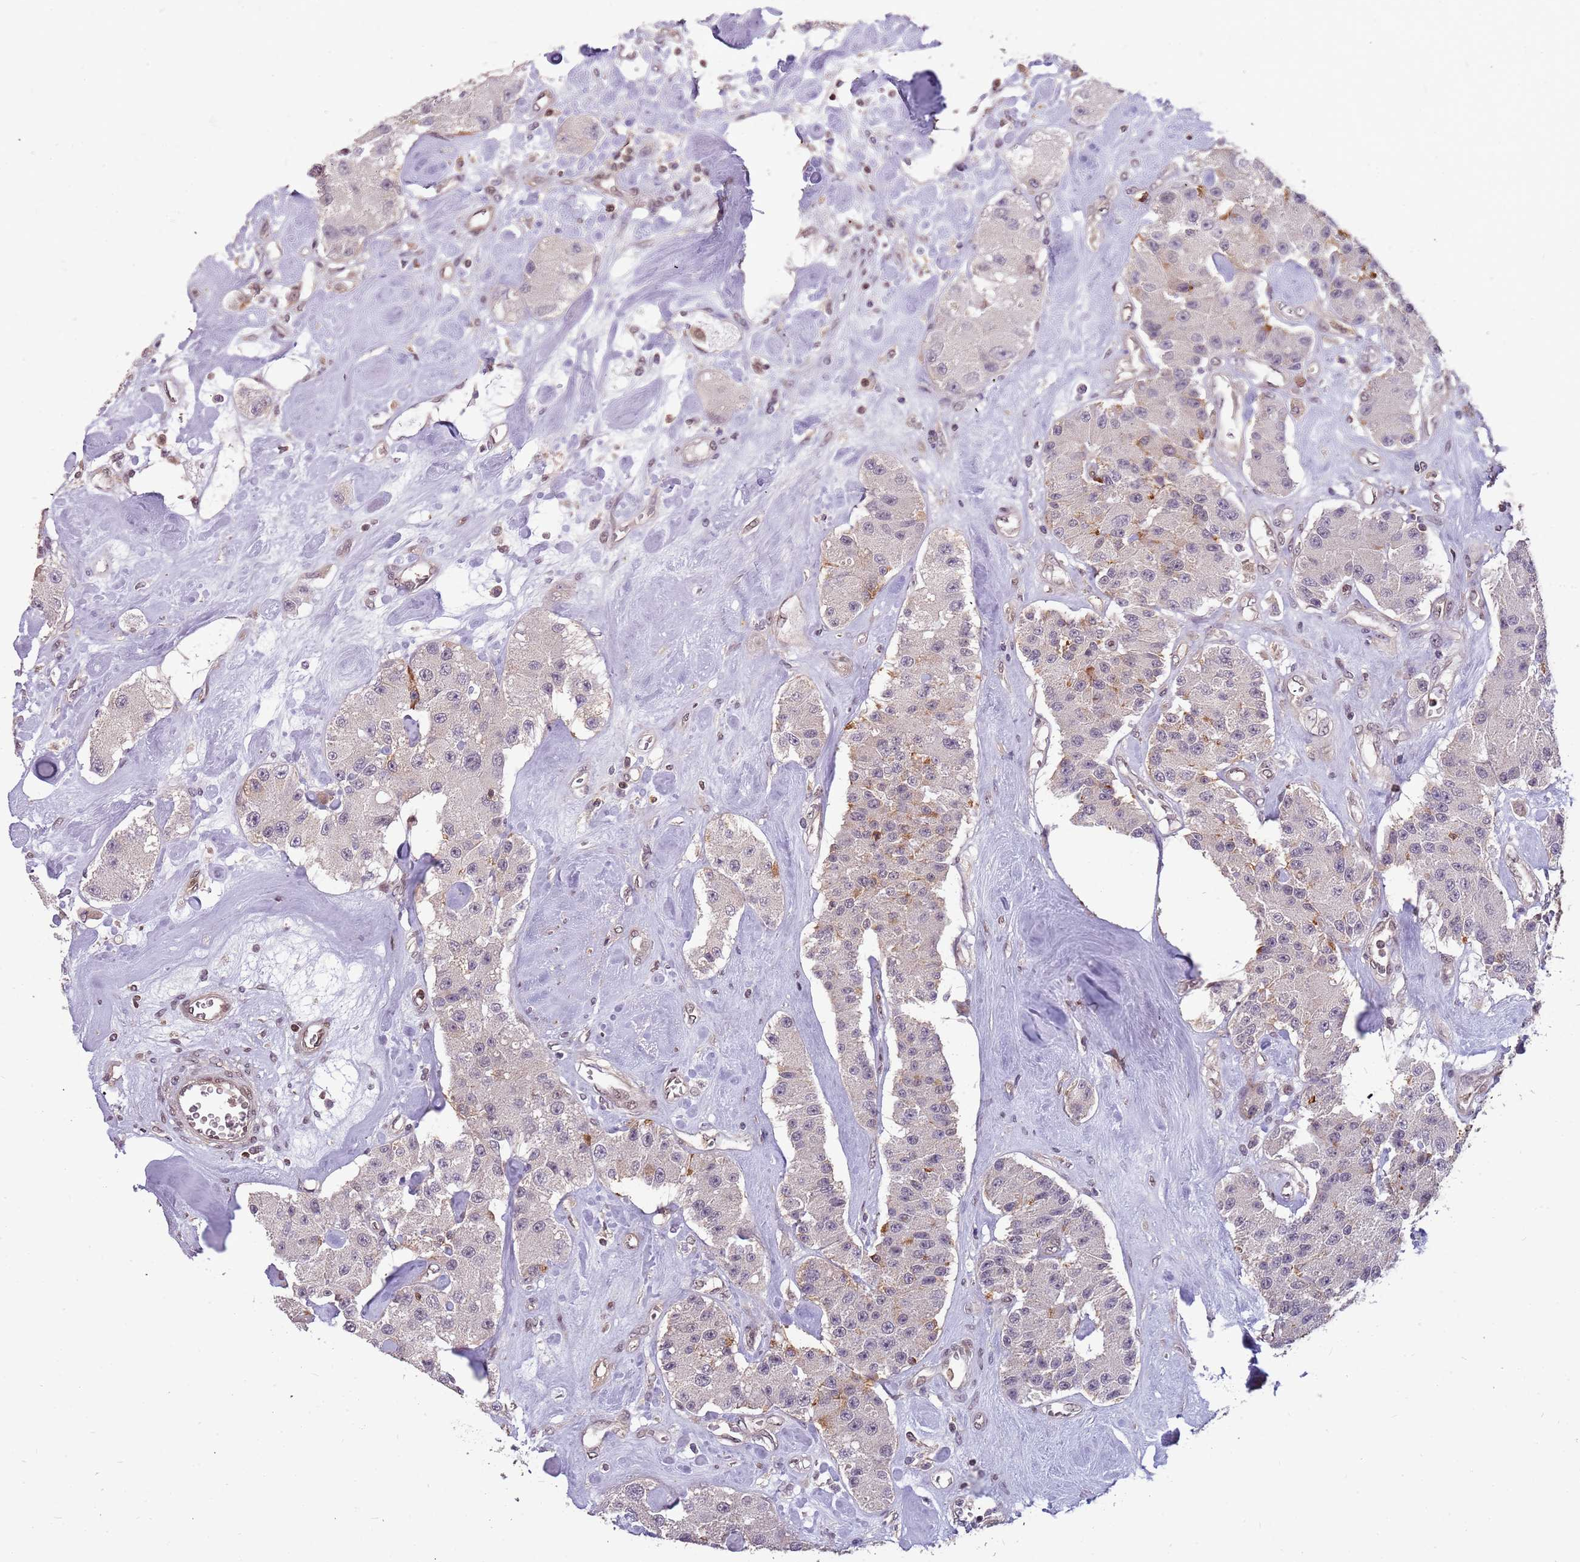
{"staining": {"intensity": "negative", "quantity": "none", "location": "none"}, "tissue": "carcinoid", "cell_type": "Tumor cells", "image_type": "cancer", "snomed": [{"axis": "morphology", "description": "Carcinoid, malignant, NOS"}, {"axis": "topography", "description": "Pancreas"}], "caption": "DAB immunohistochemical staining of carcinoid displays no significant expression in tumor cells. (DAB IHC visualized using brightfield microscopy, high magnification).", "gene": "GBP2", "patient": {"sex": "male", "age": 41}}